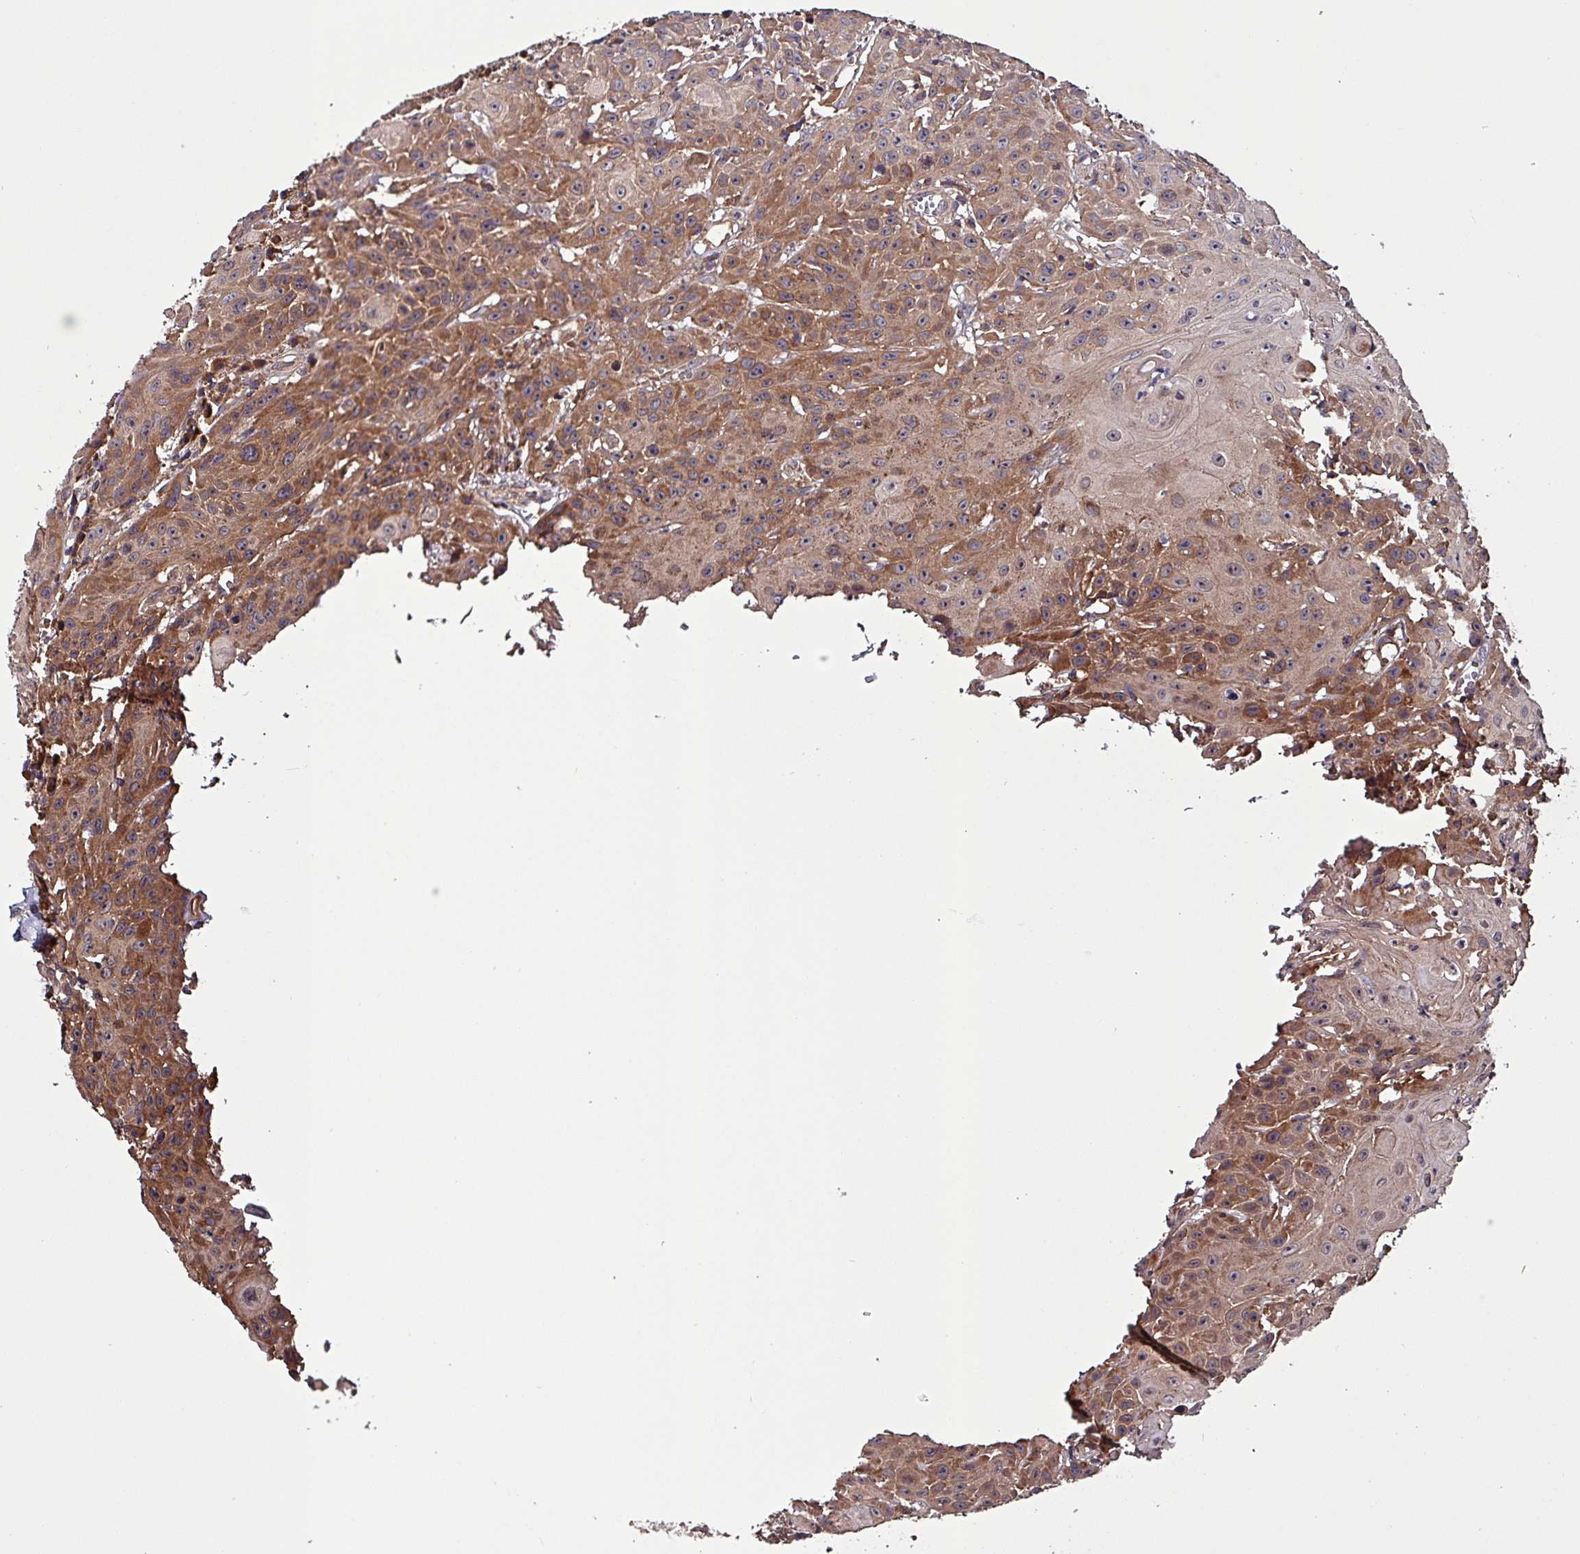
{"staining": {"intensity": "moderate", "quantity": ">75%", "location": "cytoplasmic/membranous"}, "tissue": "head and neck cancer", "cell_type": "Tumor cells", "image_type": "cancer", "snomed": [{"axis": "morphology", "description": "Squamous cell carcinoma, NOS"}, {"axis": "topography", "description": "Skin"}, {"axis": "topography", "description": "Head-Neck"}], "caption": "Head and neck cancer tissue exhibits moderate cytoplasmic/membranous positivity in approximately >75% of tumor cells", "gene": "PAFAH1B2", "patient": {"sex": "male", "age": 80}}